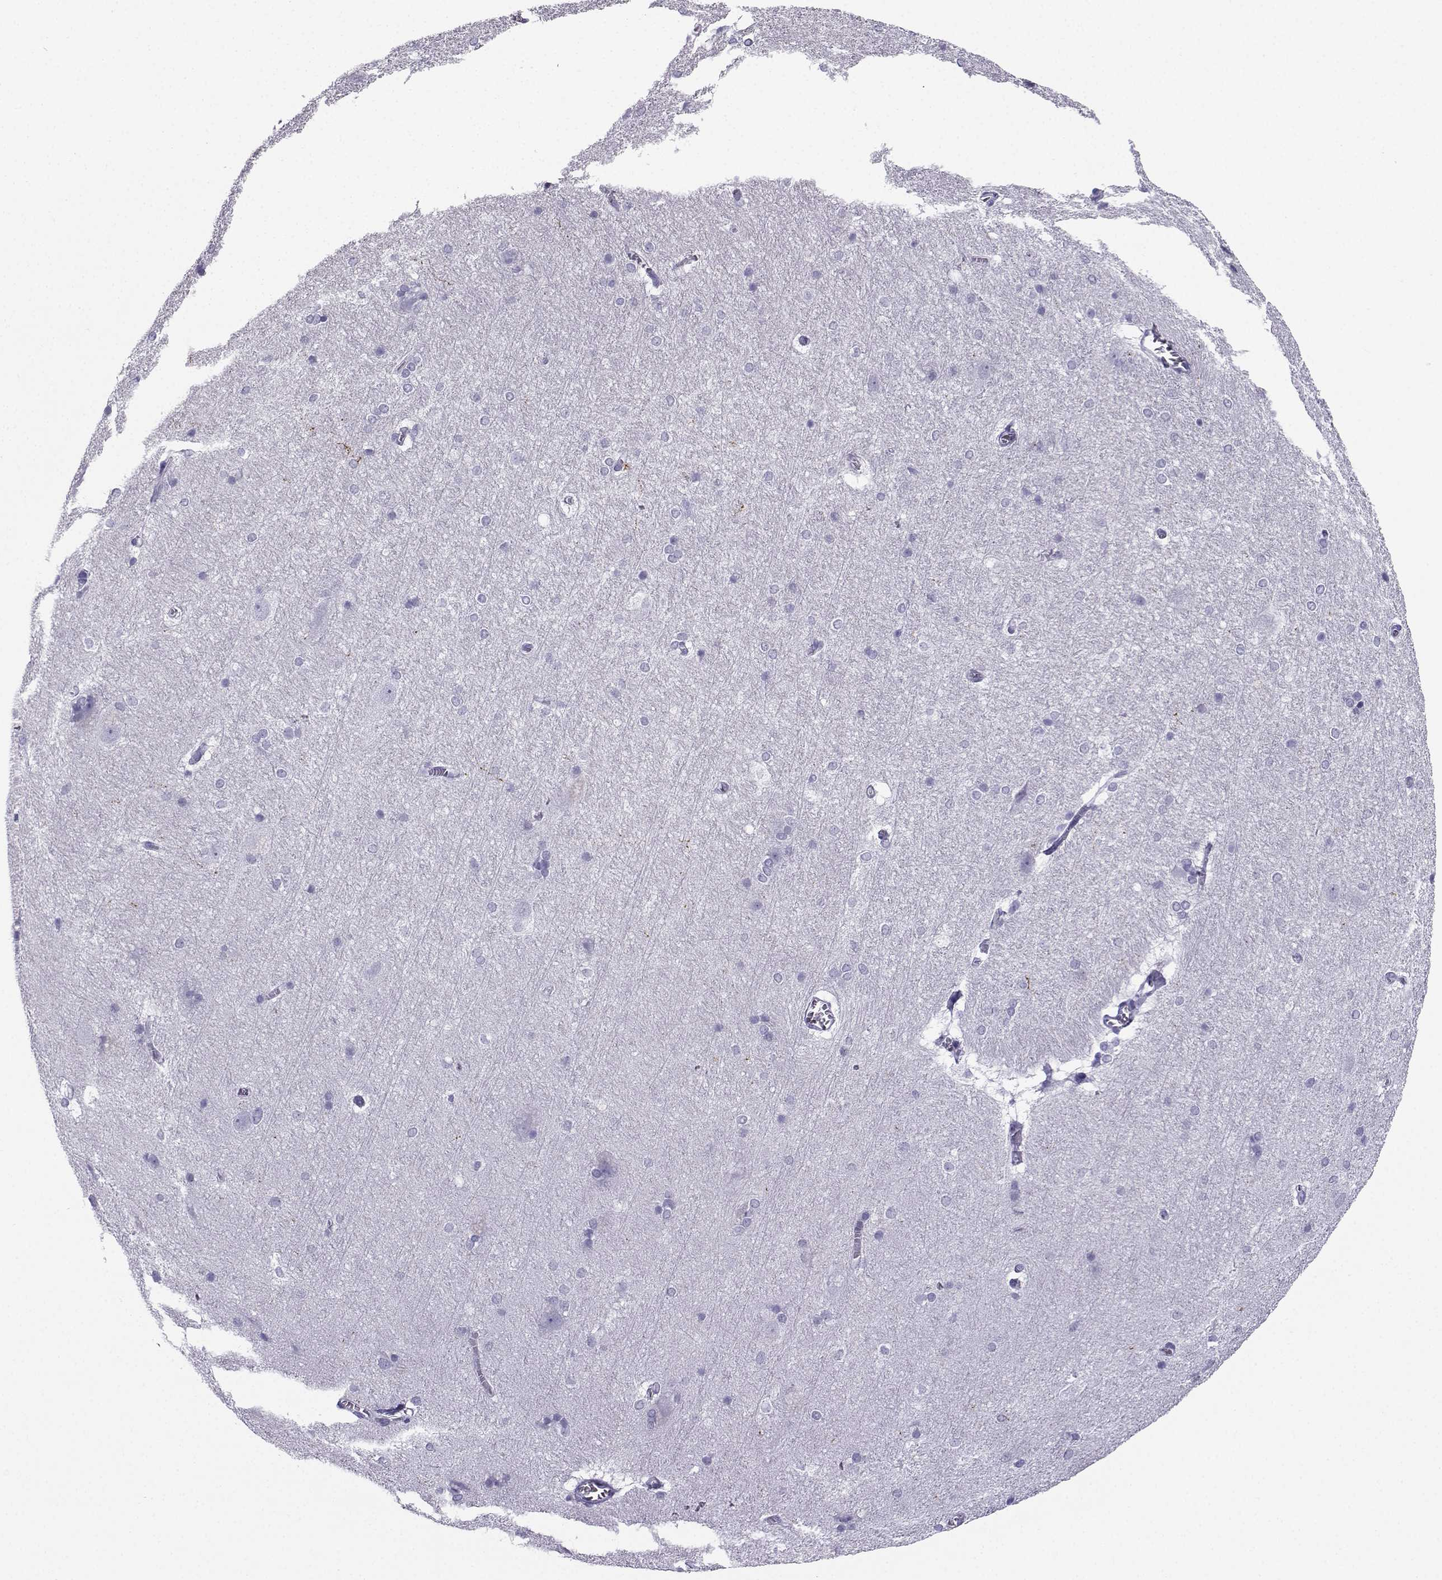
{"staining": {"intensity": "negative", "quantity": "none", "location": "none"}, "tissue": "hippocampus", "cell_type": "Glial cells", "image_type": "normal", "snomed": [{"axis": "morphology", "description": "Normal tissue, NOS"}, {"axis": "topography", "description": "Cerebral cortex"}, {"axis": "topography", "description": "Hippocampus"}], "caption": "IHC image of benign hippocampus stained for a protein (brown), which displays no expression in glial cells. (IHC, brightfield microscopy, high magnification).", "gene": "SLC18A2", "patient": {"sex": "female", "age": 19}}